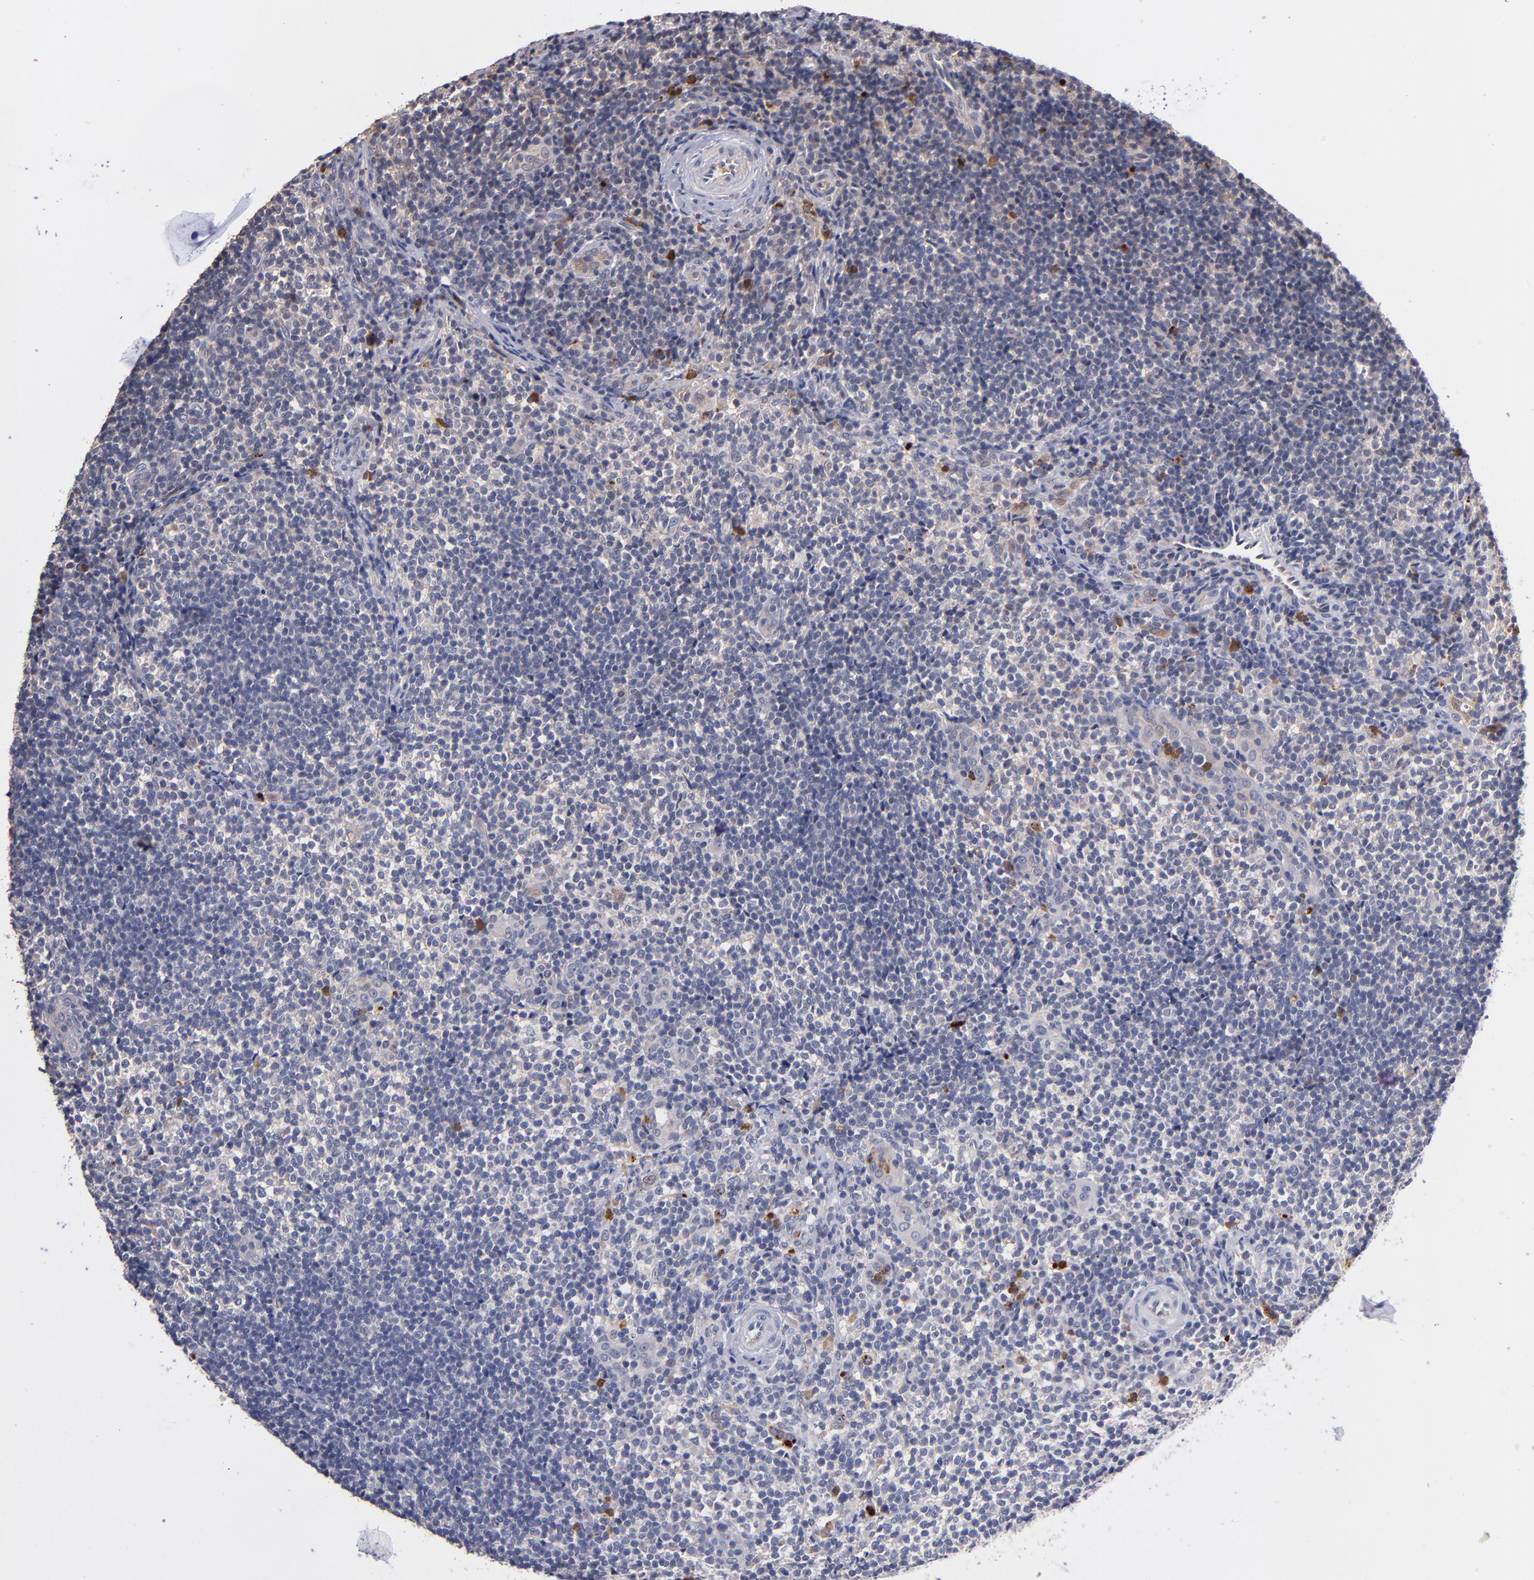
{"staining": {"intensity": "negative", "quantity": "none", "location": "none"}, "tissue": "lymphoma", "cell_type": "Tumor cells", "image_type": "cancer", "snomed": [{"axis": "morphology", "description": "Malignant lymphoma, non-Hodgkin's type, Low grade"}, {"axis": "topography", "description": "Lymph node"}], "caption": "IHC histopathology image of low-grade malignant lymphoma, non-Hodgkin's type stained for a protein (brown), which displays no expression in tumor cells.", "gene": "TTLL12", "patient": {"sex": "female", "age": 76}}